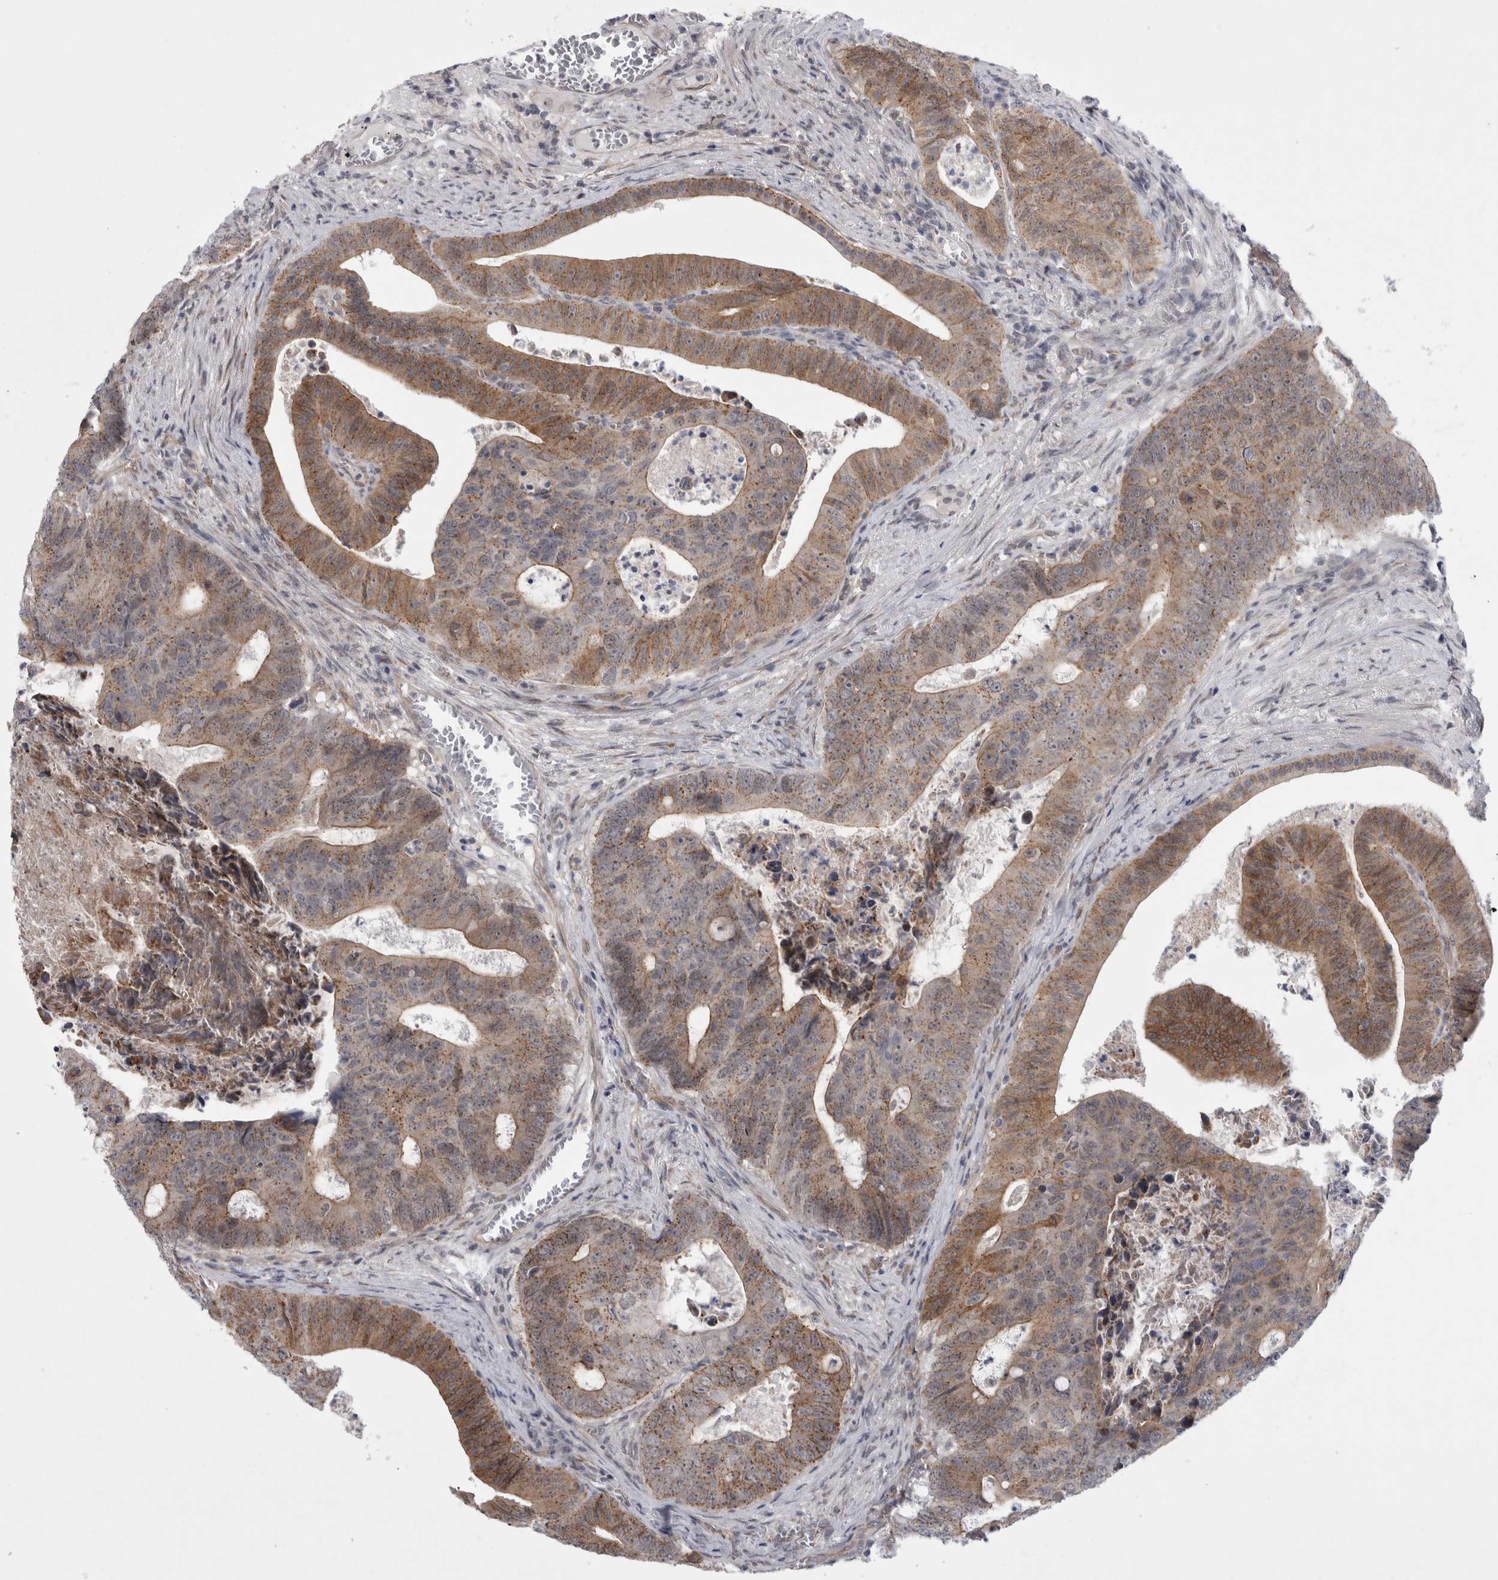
{"staining": {"intensity": "moderate", "quantity": ">75%", "location": "cytoplasmic/membranous"}, "tissue": "colorectal cancer", "cell_type": "Tumor cells", "image_type": "cancer", "snomed": [{"axis": "morphology", "description": "Adenocarcinoma, NOS"}, {"axis": "topography", "description": "Colon"}], "caption": "A high-resolution photomicrograph shows immunohistochemistry (IHC) staining of adenocarcinoma (colorectal), which reveals moderate cytoplasmic/membranous staining in approximately >75% of tumor cells. The staining was performed using DAB (3,3'-diaminobenzidine) to visualize the protein expression in brown, while the nuclei were stained in blue with hematoxylin (Magnification: 20x).", "gene": "PARP11", "patient": {"sex": "male", "age": 87}}